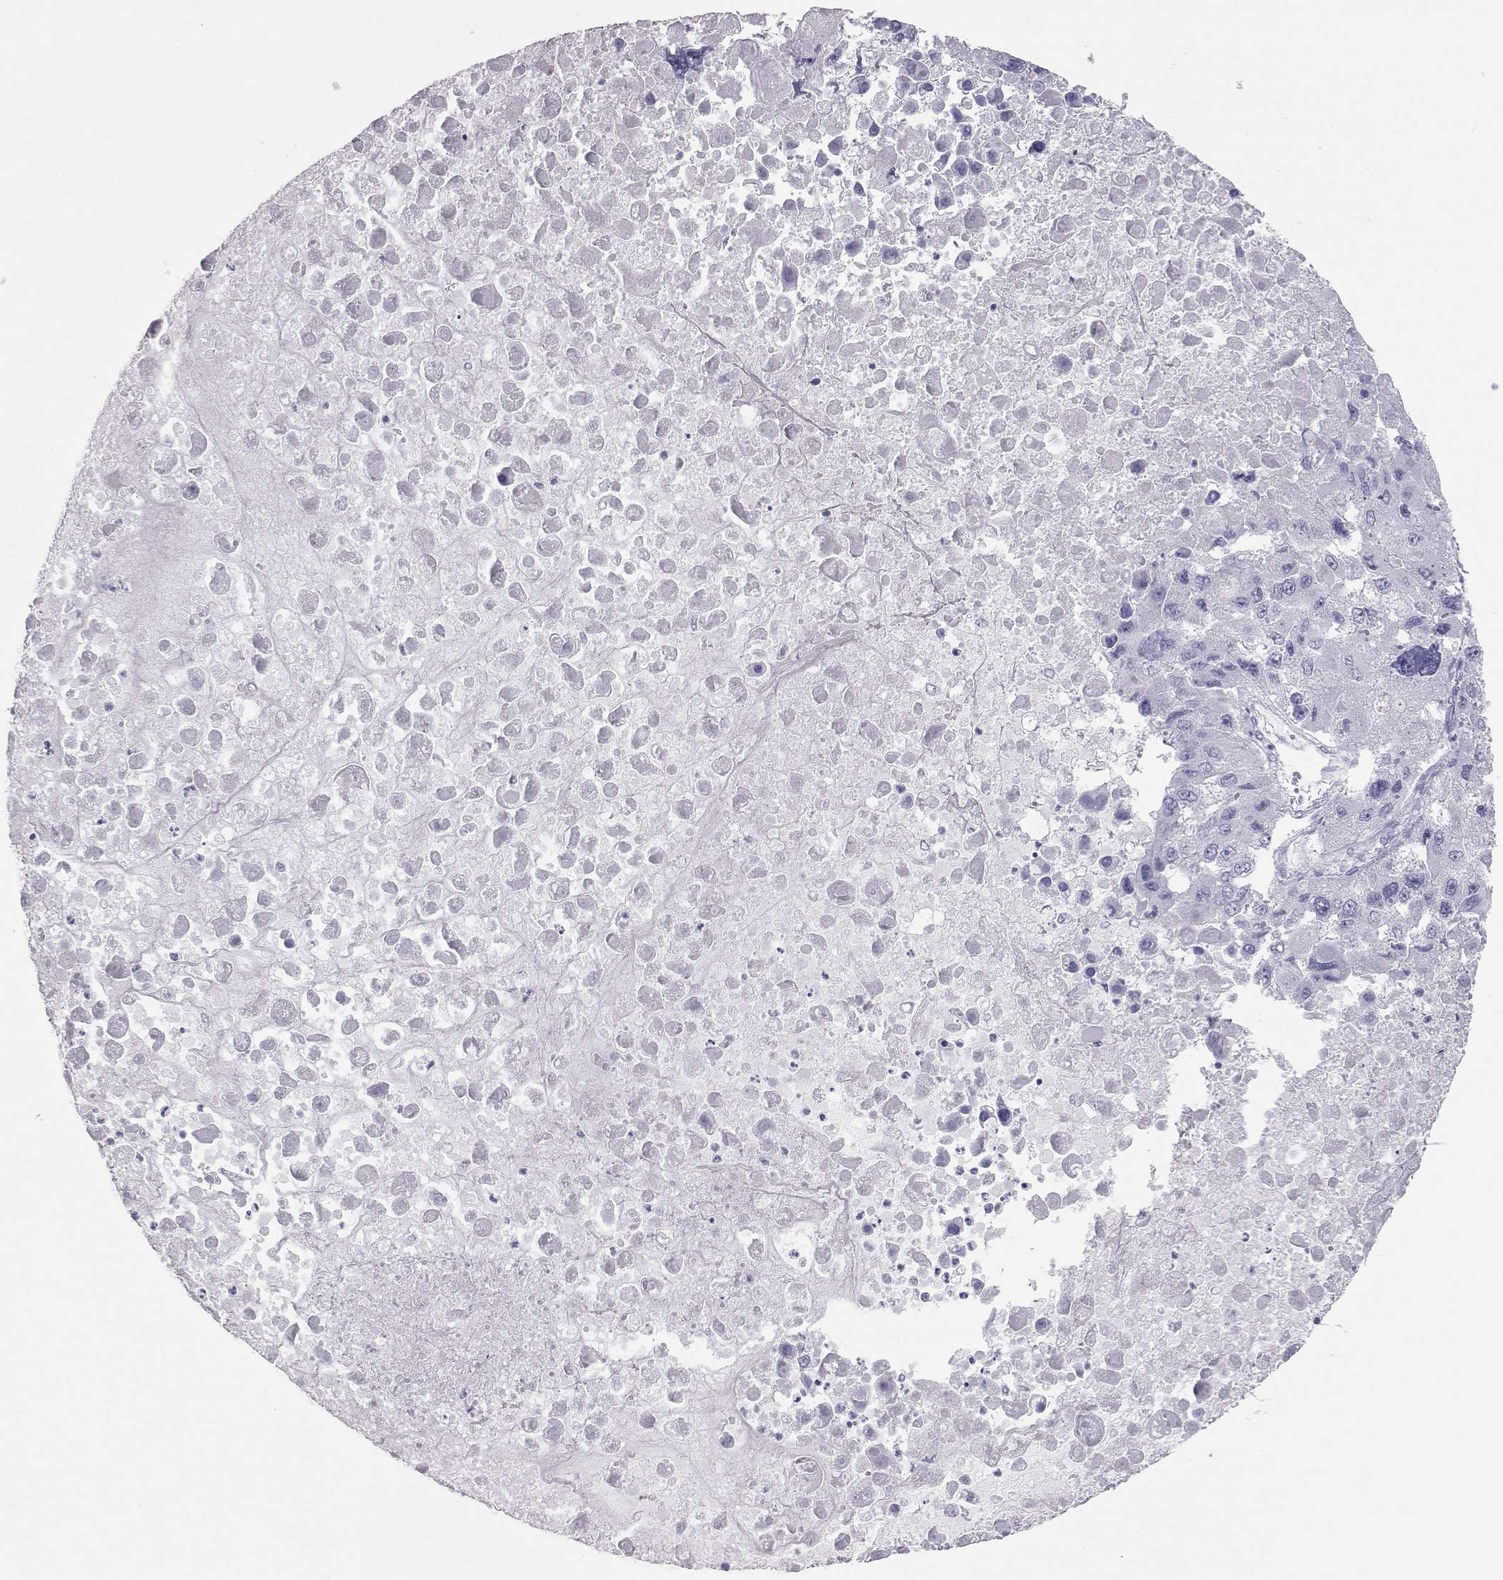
{"staining": {"intensity": "negative", "quantity": "none", "location": "none"}, "tissue": "liver cancer", "cell_type": "Tumor cells", "image_type": "cancer", "snomed": [{"axis": "morphology", "description": "Carcinoma, Hepatocellular, NOS"}, {"axis": "topography", "description": "Liver"}], "caption": "Tumor cells show no significant positivity in liver cancer.", "gene": "PMCH", "patient": {"sex": "female", "age": 41}}